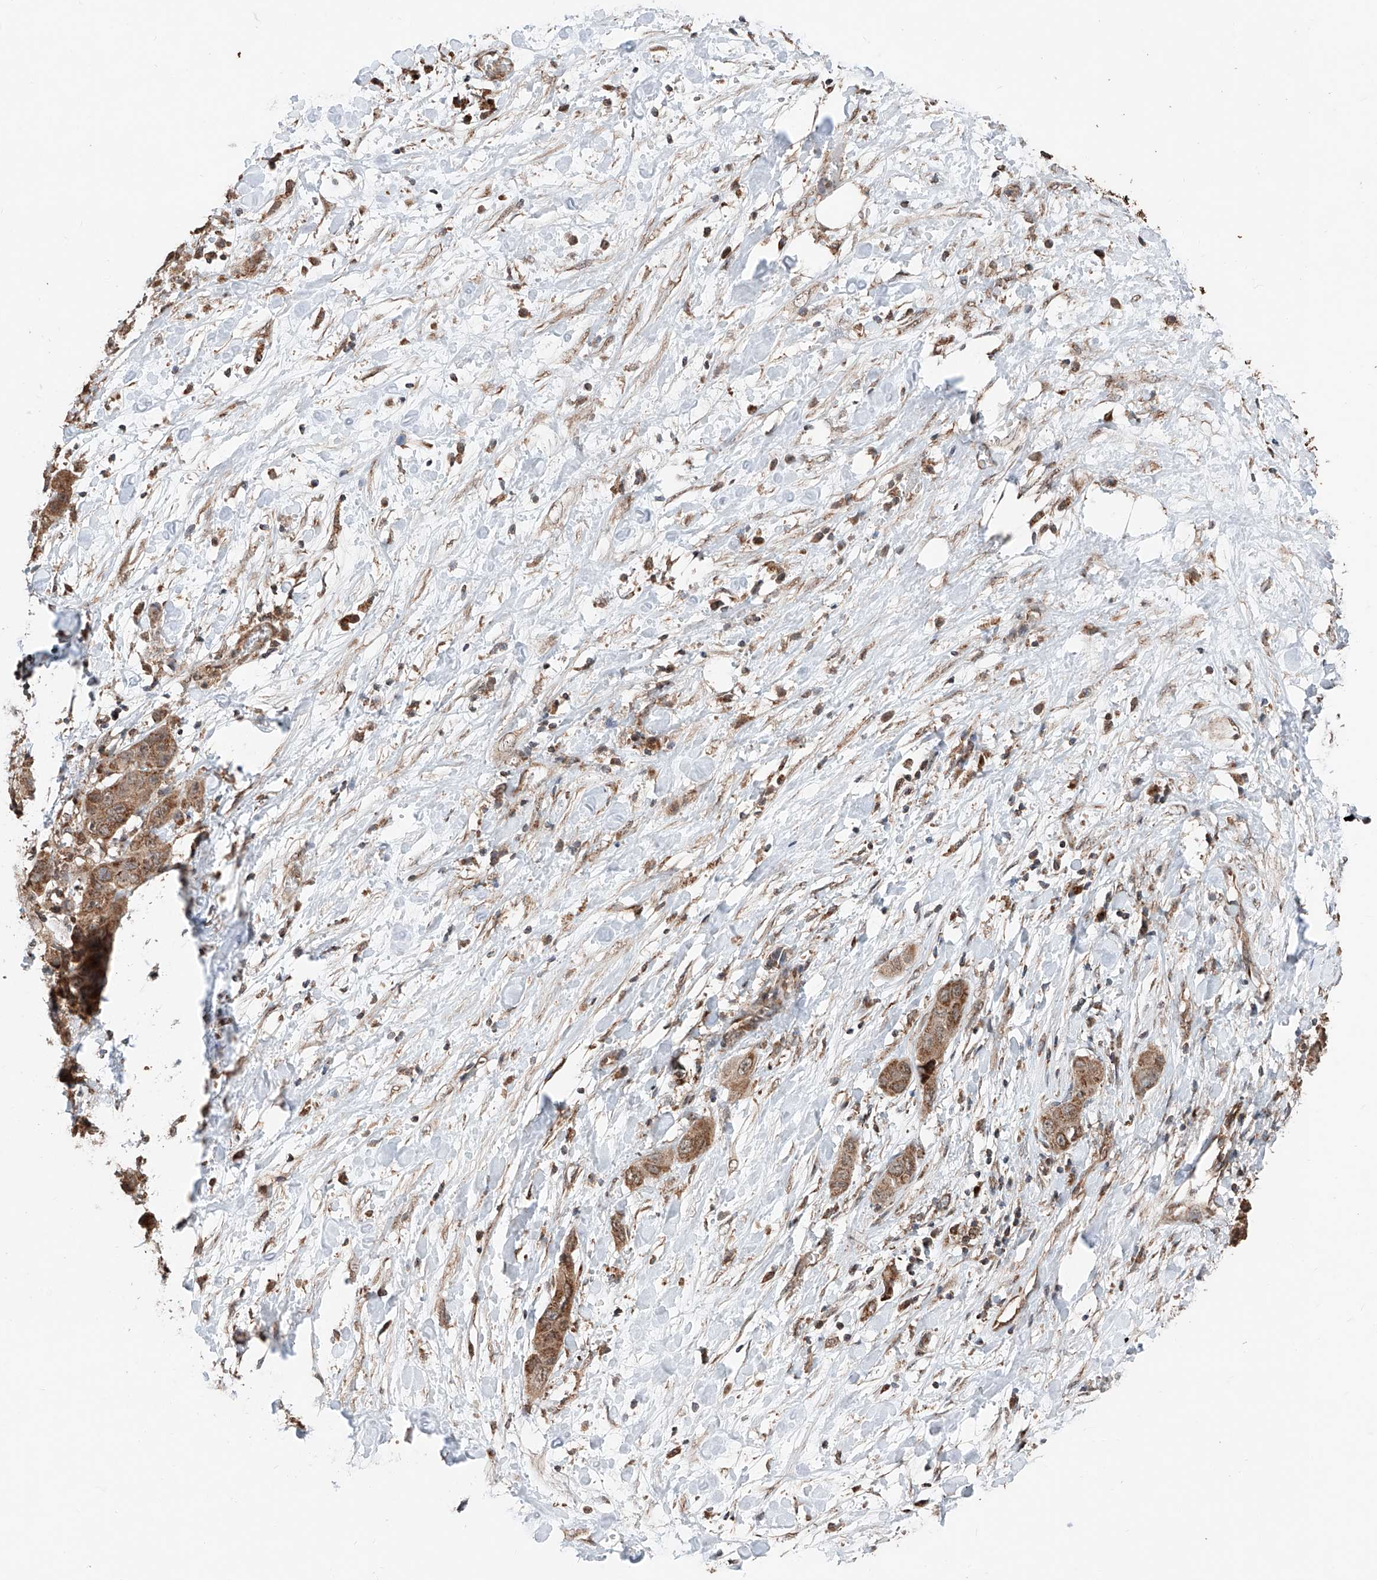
{"staining": {"intensity": "moderate", "quantity": ">75%", "location": "cytoplasmic/membranous"}, "tissue": "liver cancer", "cell_type": "Tumor cells", "image_type": "cancer", "snomed": [{"axis": "morphology", "description": "Cholangiocarcinoma"}, {"axis": "topography", "description": "Liver"}], "caption": "Protein staining of liver cancer tissue demonstrates moderate cytoplasmic/membranous expression in about >75% of tumor cells.", "gene": "ZNF445", "patient": {"sex": "female", "age": 52}}